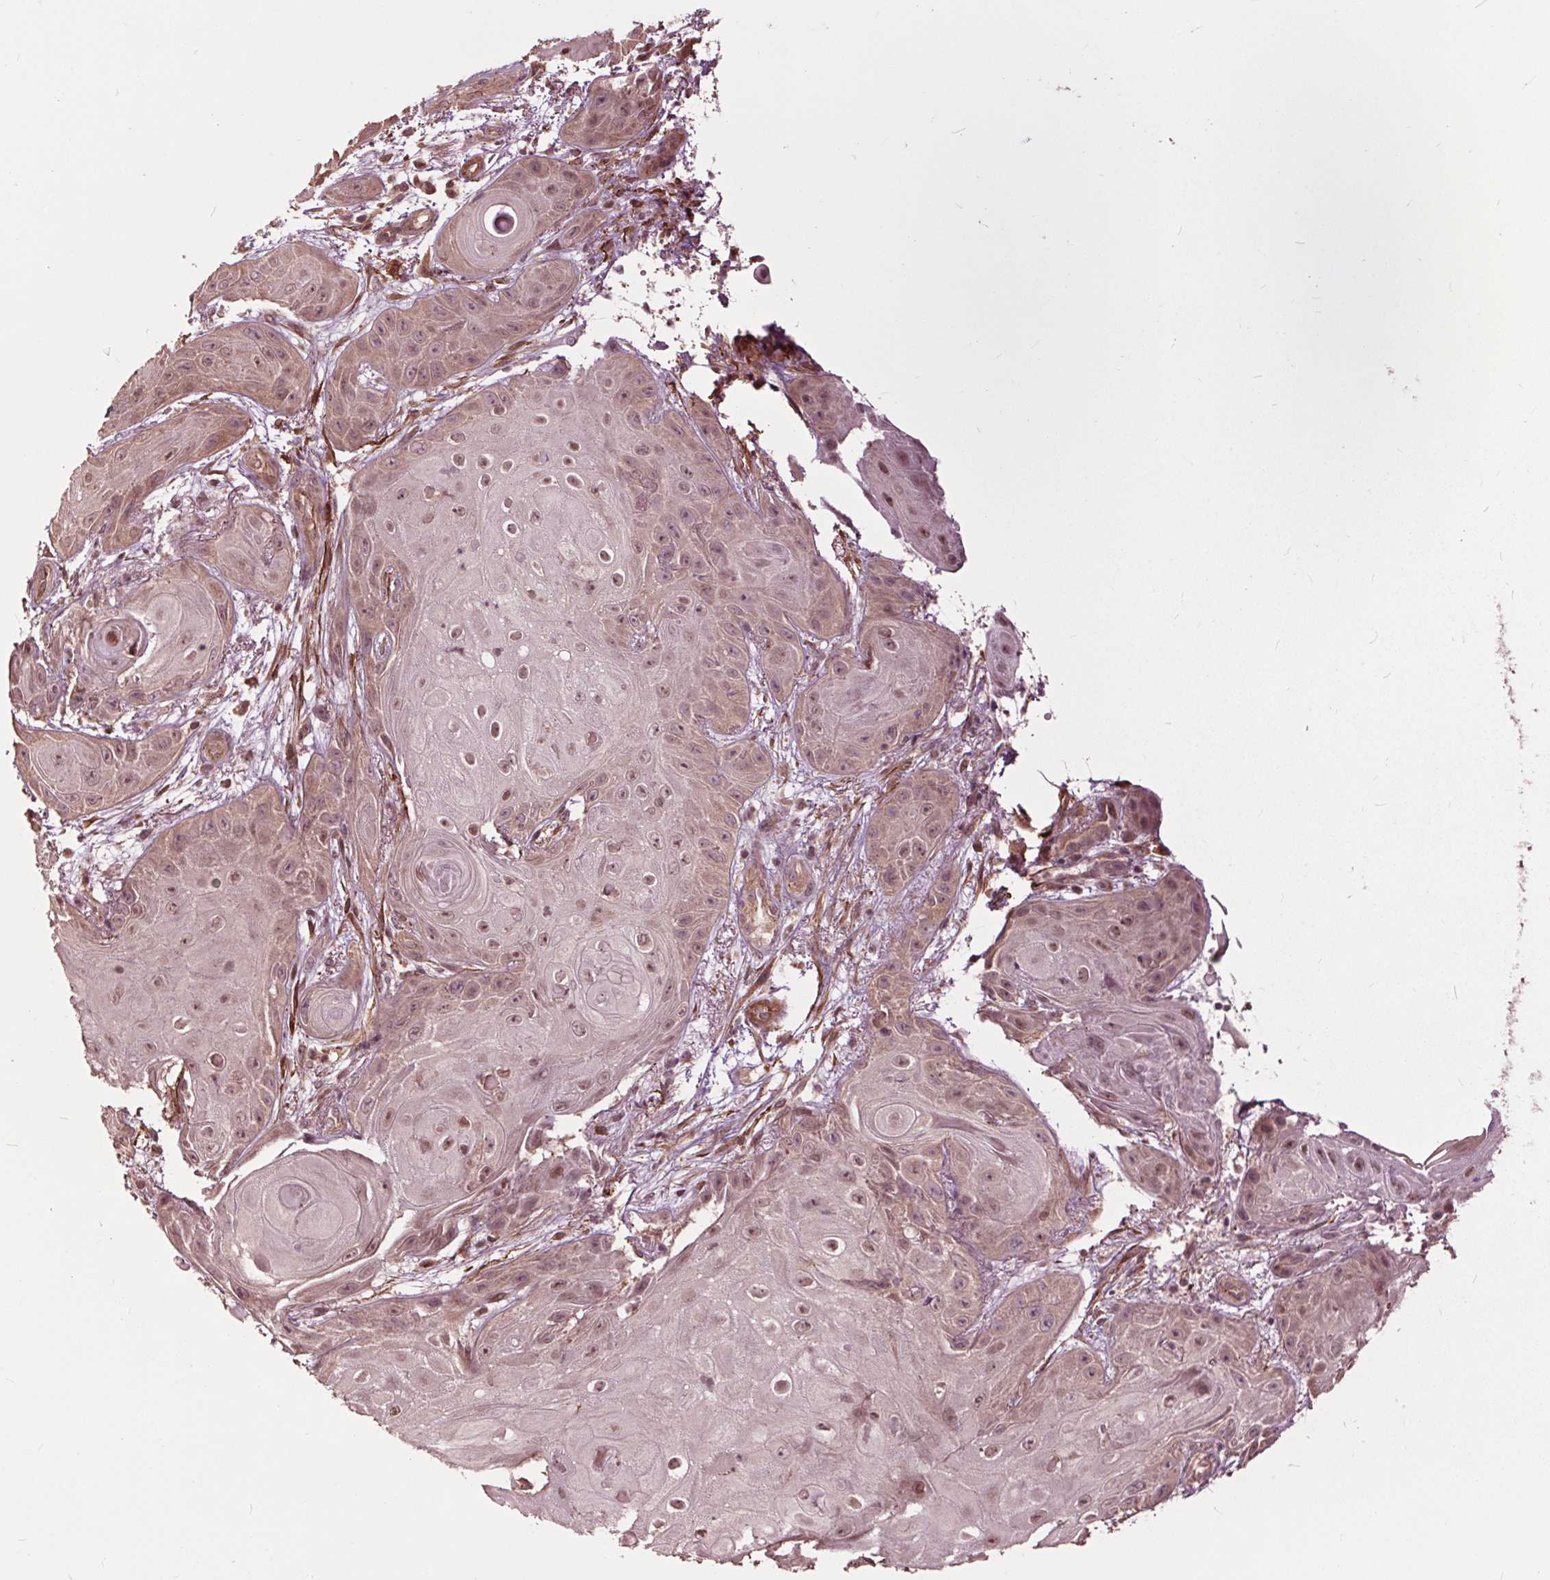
{"staining": {"intensity": "moderate", "quantity": ">75%", "location": "nuclear"}, "tissue": "skin cancer", "cell_type": "Tumor cells", "image_type": "cancer", "snomed": [{"axis": "morphology", "description": "Squamous cell carcinoma, NOS"}, {"axis": "topography", "description": "Skin"}], "caption": "Protein expression analysis of skin cancer reveals moderate nuclear expression in about >75% of tumor cells.", "gene": "CEP95", "patient": {"sex": "male", "age": 62}}